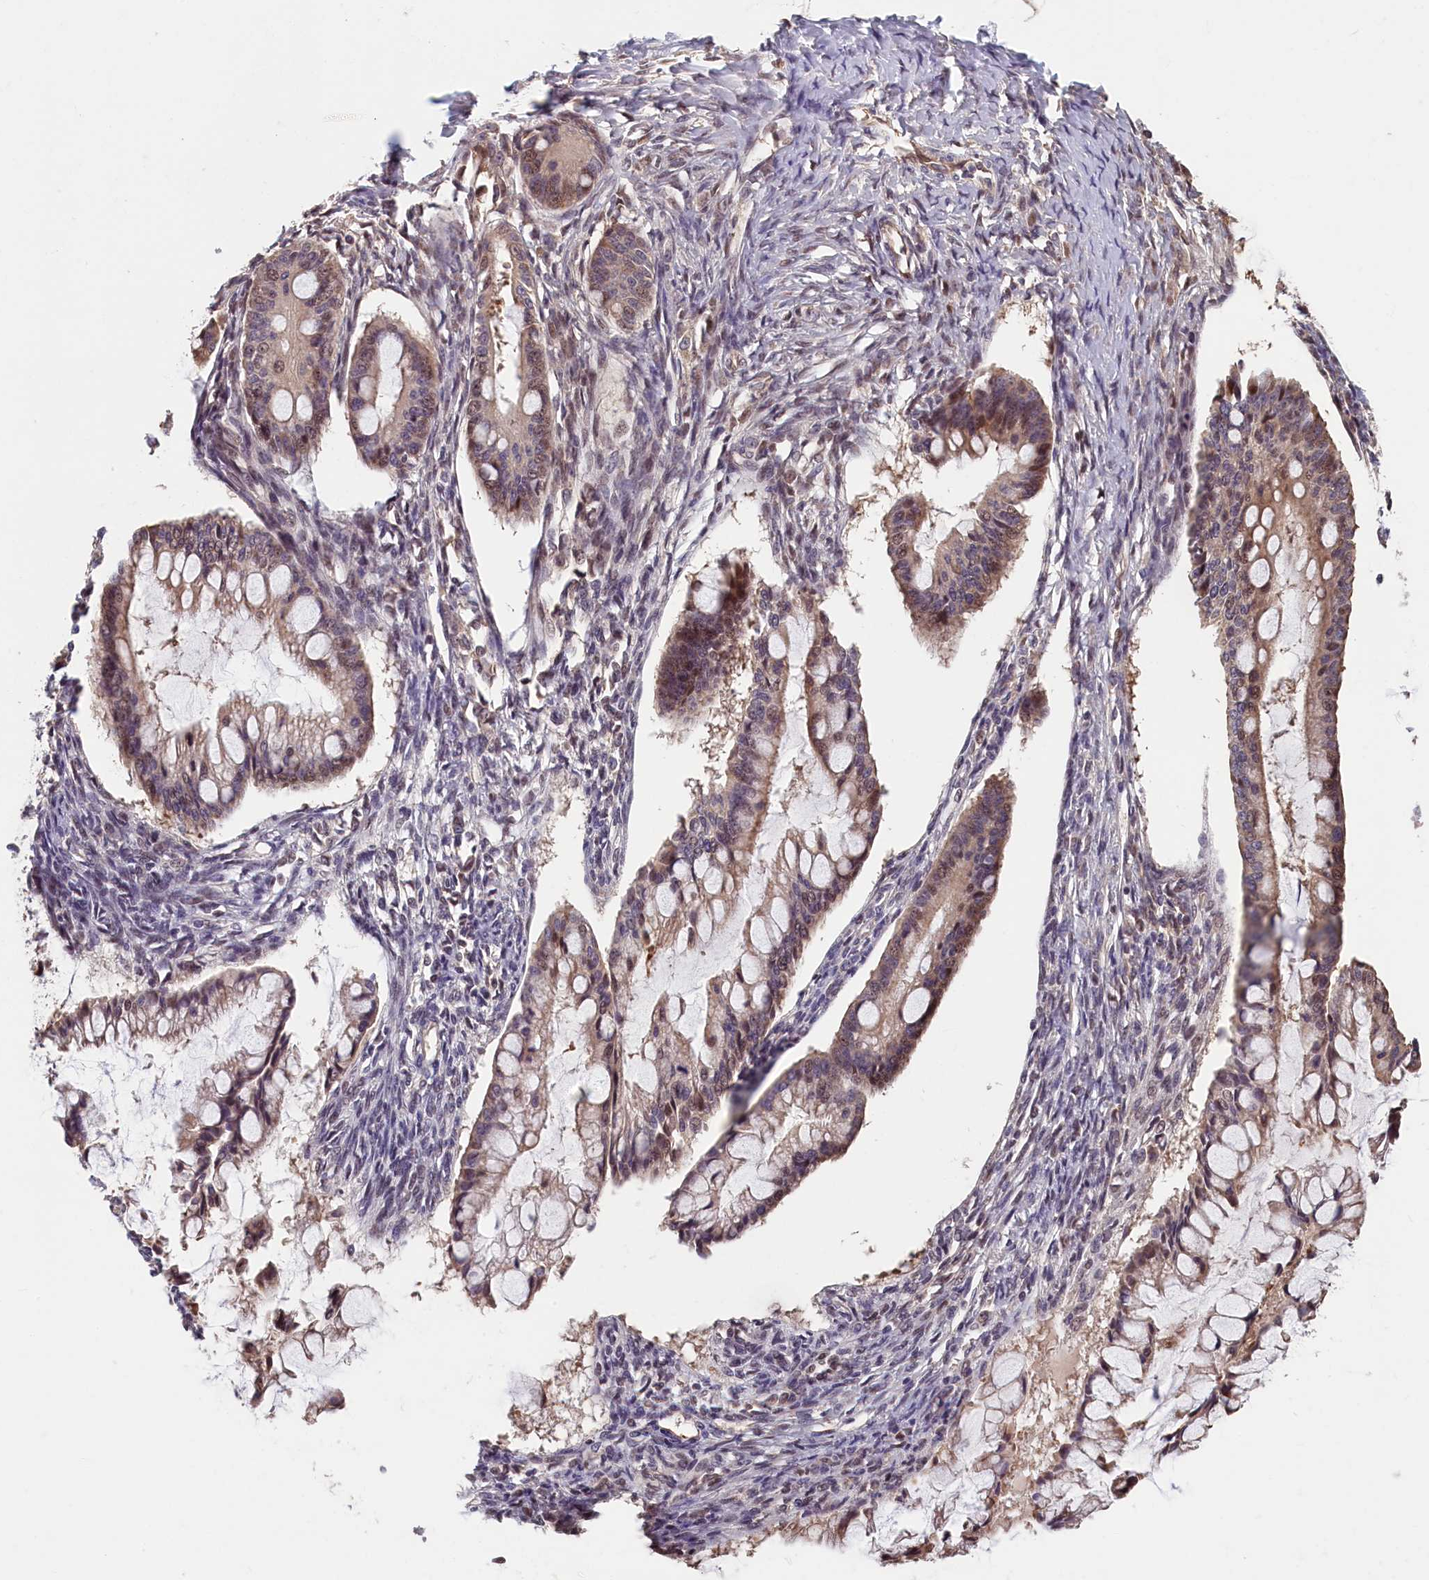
{"staining": {"intensity": "moderate", "quantity": ">75%", "location": "cytoplasmic/membranous,nuclear"}, "tissue": "ovarian cancer", "cell_type": "Tumor cells", "image_type": "cancer", "snomed": [{"axis": "morphology", "description": "Cystadenocarcinoma, mucinous, NOS"}, {"axis": "topography", "description": "Ovary"}], "caption": "This is an image of IHC staining of ovarian cancer (mucinous cystadenocarcinoma), which shows moderate expression in the cytoplasmic/membranous and nuclear of tumor cells.", "gene": "TMEM116", "patient": {"sex": "female", "age": 73}}